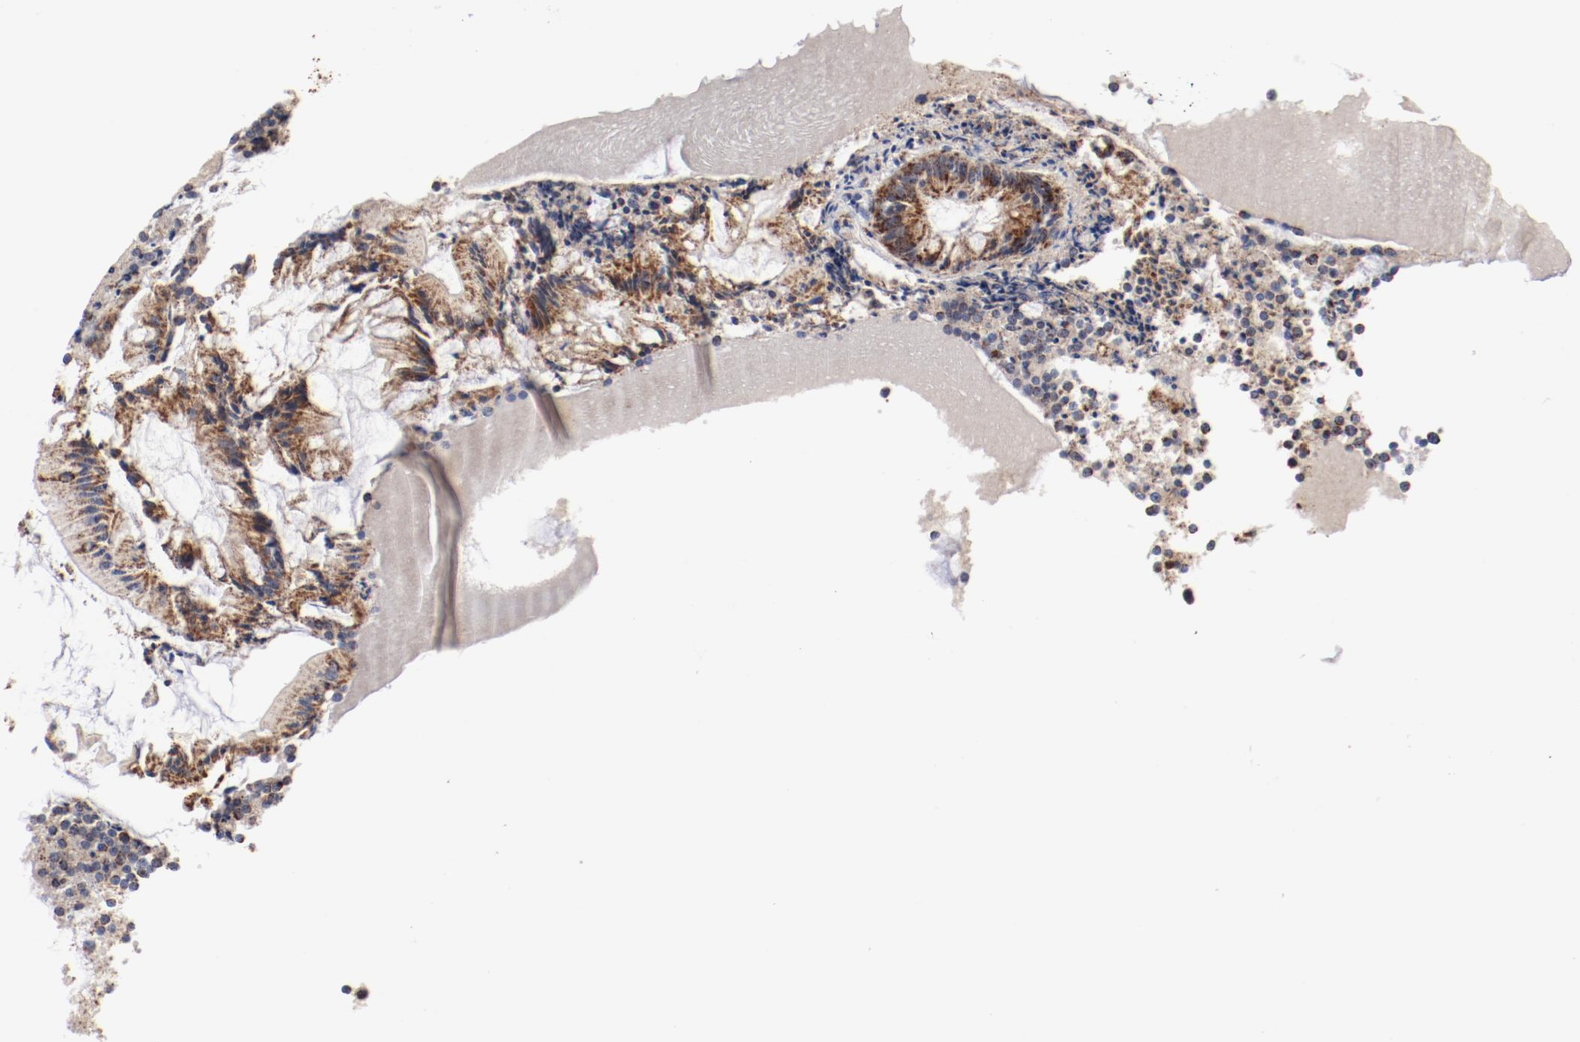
{"staining": {"intensity": "moderate", "quantity": ">75%", "location": "cytoplasmic/membranous"}, "tissue": "appendix", "cell_type": "Glandular cells", "image_type": "normal", "snomed": [{"axis": "morphology", "description": "Normal tissue, NOS"}, {"axis": "topography", "description": "Appendix"}], "caption": "Protein staining reveals moderate cytoplasmic/membranous positivity in approximately >75% of glandular cells in benign appendix. (brown staining indicates protein expression, while blue staining denotes nuclei).", "gene": "NDUFV2", "patient": {"sex": "female", "age": 66}}